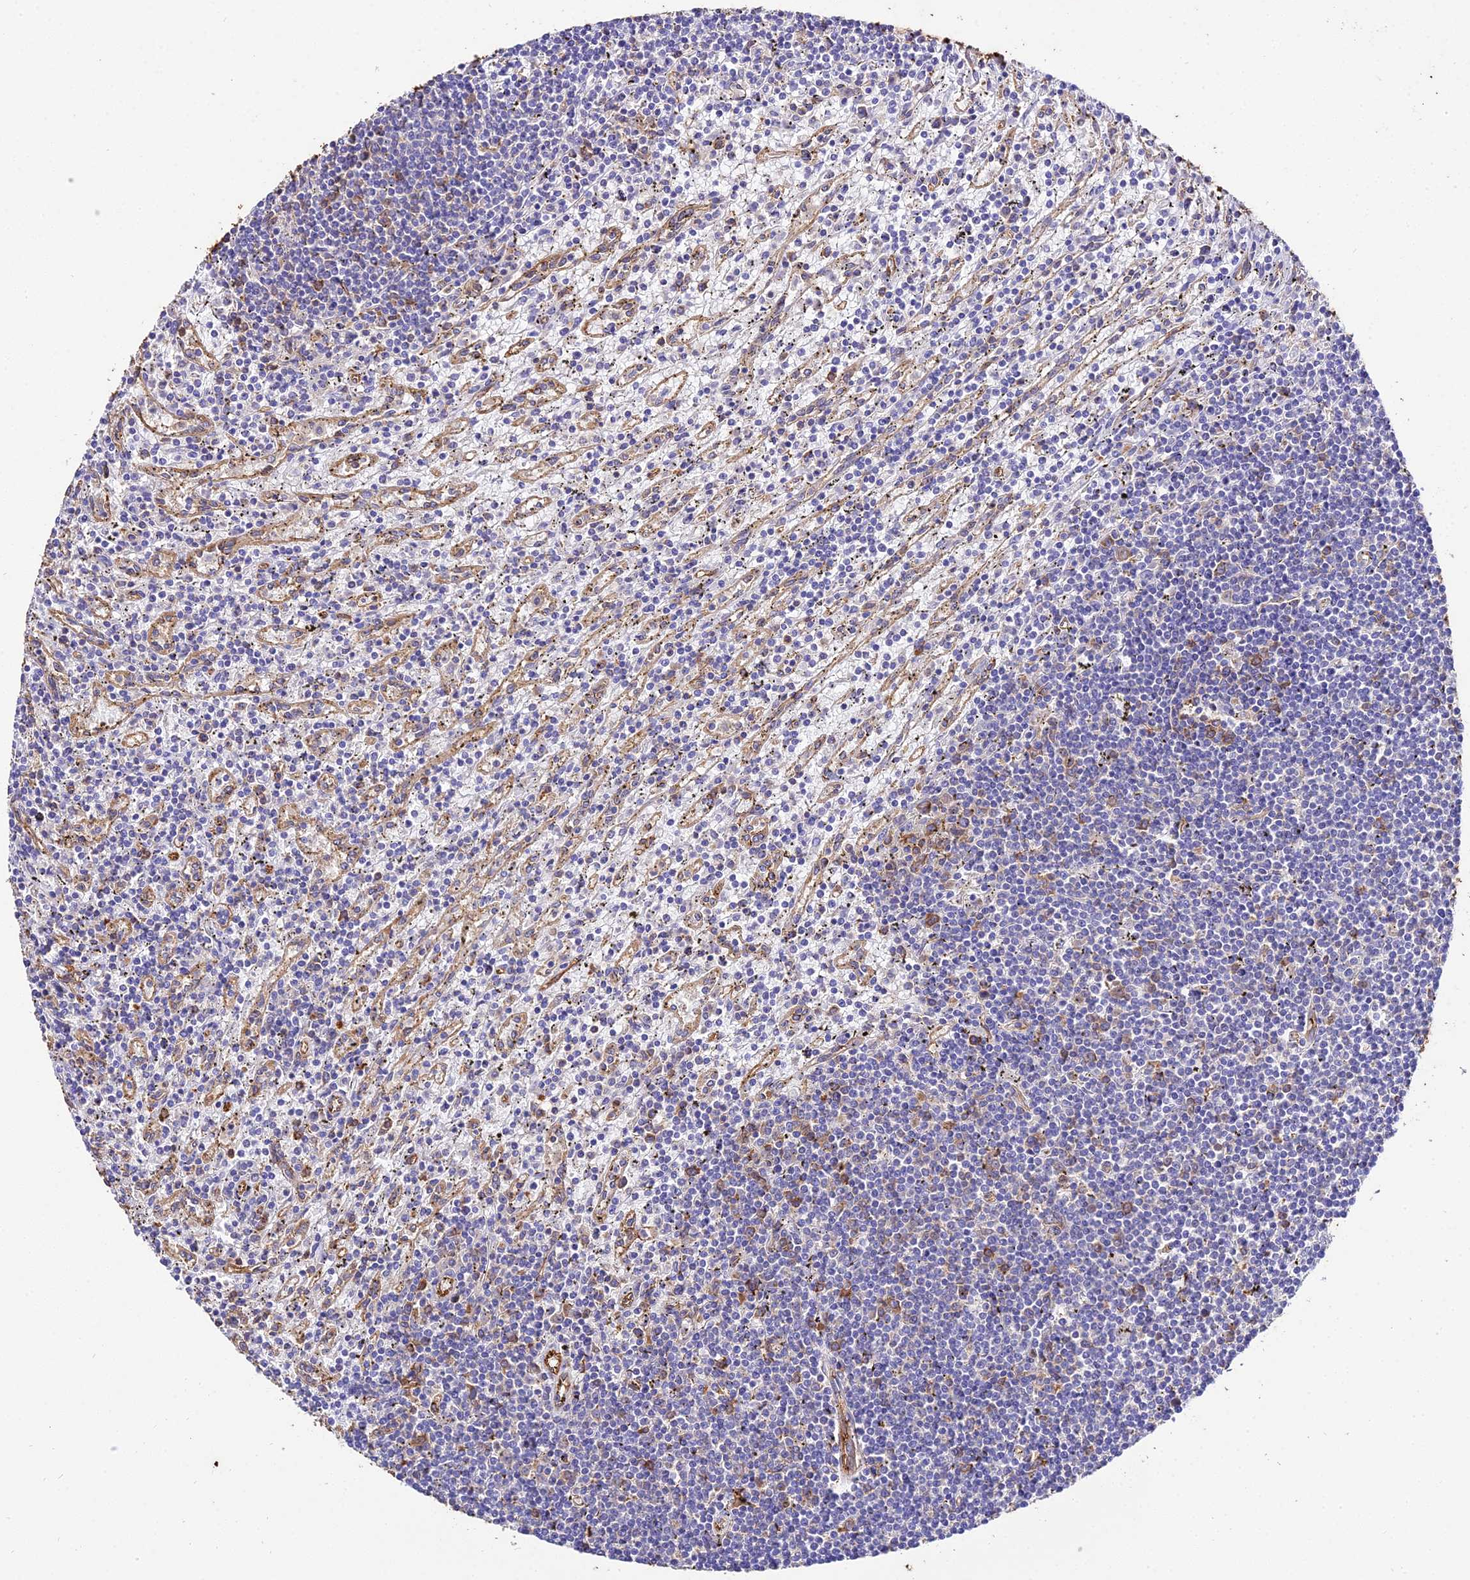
{"staining": {"intensity": "moderate", "quantity": "<25%", "location": "cytoplasmic/membranous"}, "tissue": "lymphoma", "cell_type": "Tumor cells", "image_type": "cancer", "snomed": [{"axis": "morphology", "description": "Malignant lymphoma, non-Hodgkin's type, Low grade"}, {"axis": "topography", "description": "Spleen"}], "caption": "A low amount of moderate cytoplasmic/membranous expression is present in about <25% of tumor cells in low-grade malignant lymphoma, non-Hodgkin's type tissue.", "gene": "TUBA3D", "patient": {"sex": "male", "age": 76}}